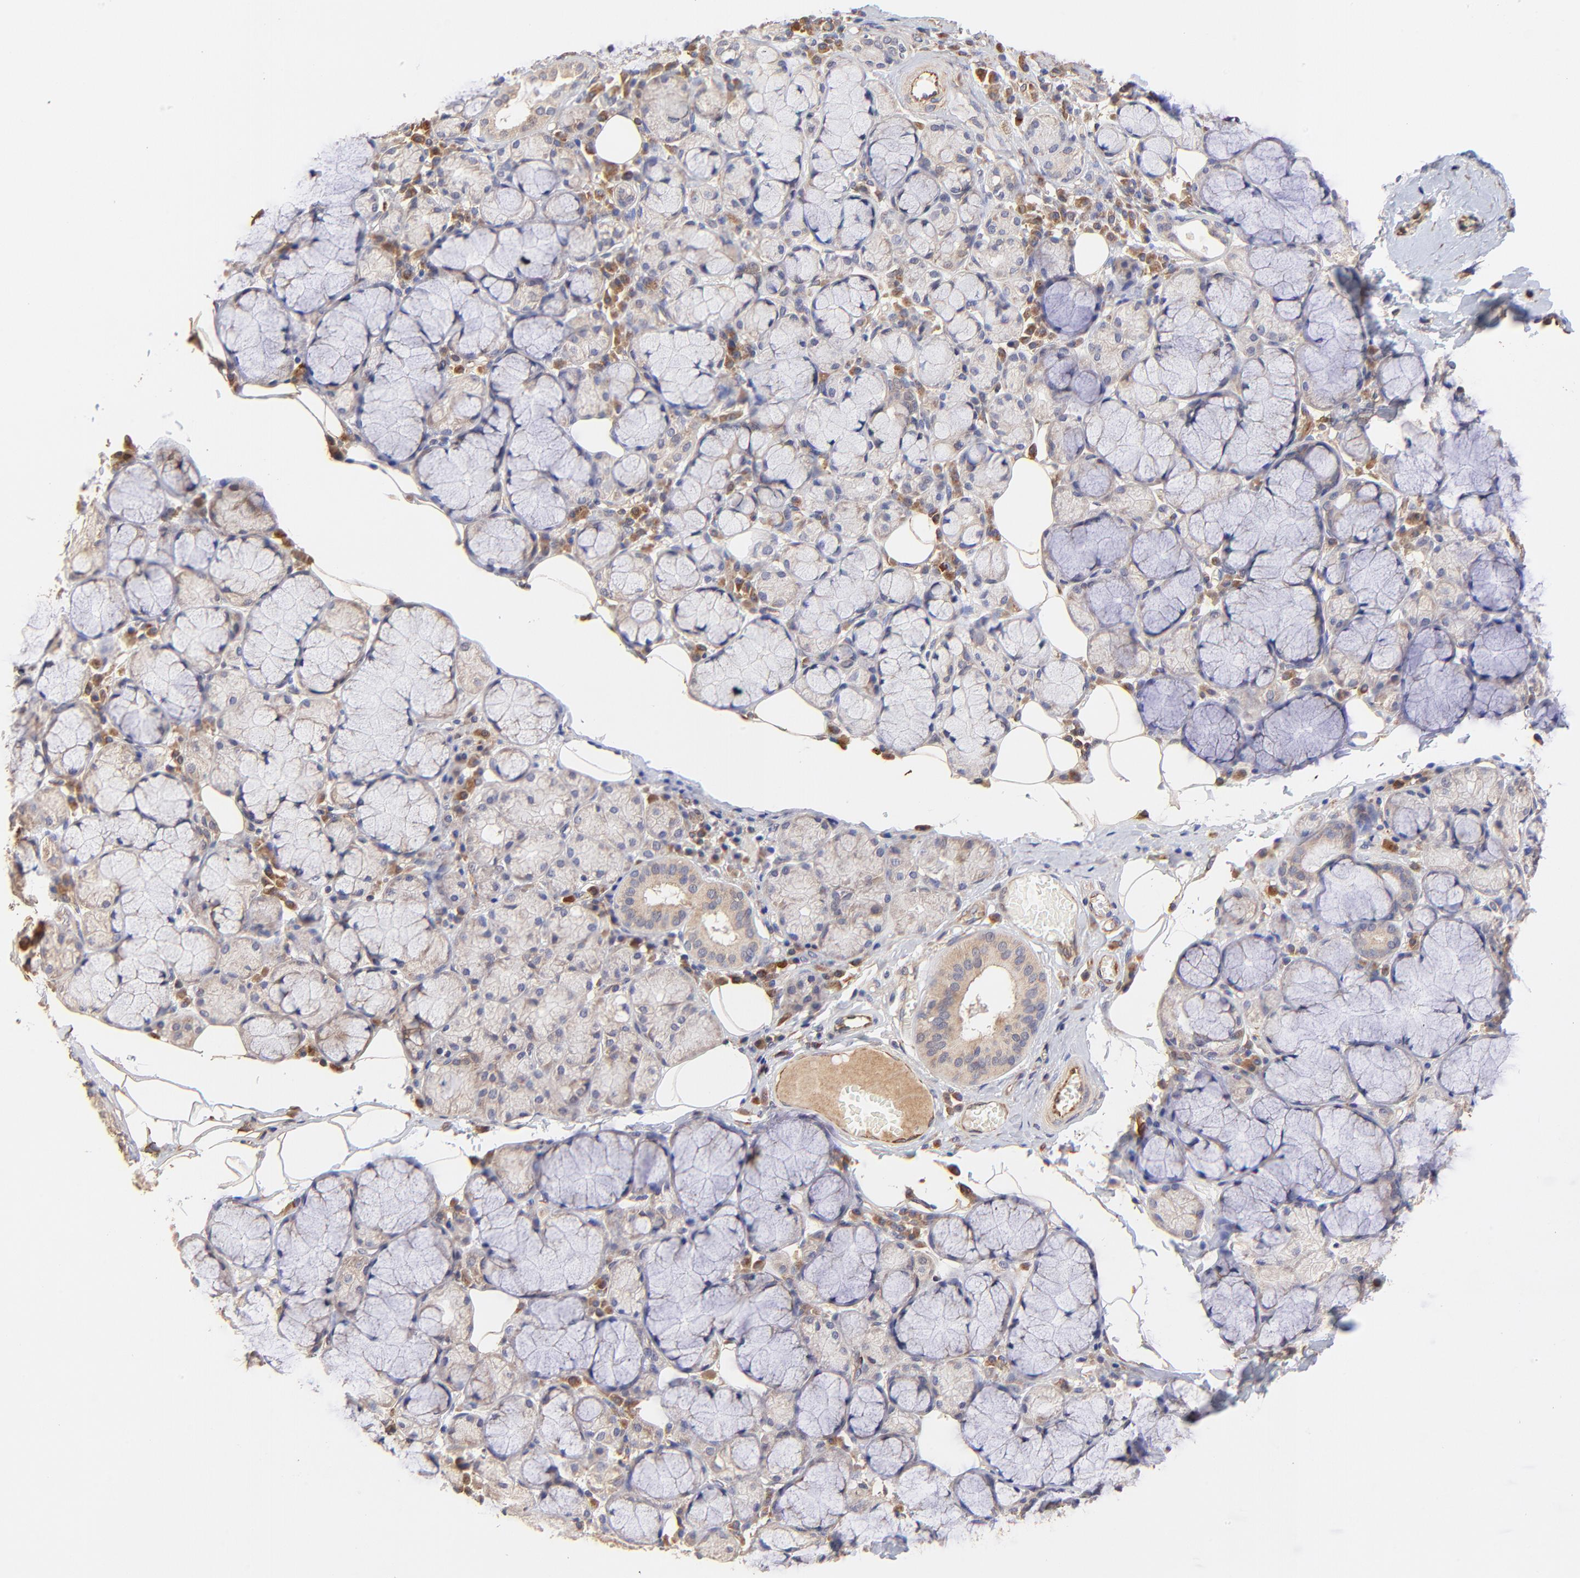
{"staining": {"intensity": "weak", "quantity": ">75%", "location": "cytoplasmic/membranous"}, "tissue": "salivary gland", "cell_type": "Glandular cells", "image_type": "normal", "snomed": [{"axis": "morphology", "description": "Normal tissue, NOS"}, {"axis": "topography", "description": "Skeletal muscle"}, {"axis": "topography", "description": "Oral tissue"}, {"axis": "topography", "description": "Salivary gland"}, {"axis": "topography", "description": "Peripheral nerve tissue"}], "caption": "A high-resolution micrograph shows immunohistochemistry staining of normal salivary gland, which exhibits weak cytoplasmic/membranous staining in about >75% of glandular cells. (DAB (3,3'-diaminobenzidine) IHC, brown staining for protein, blue staining for nuclei).", "gene": "TNFAIP3", "patient": {"sex": "male", "age": 54}}